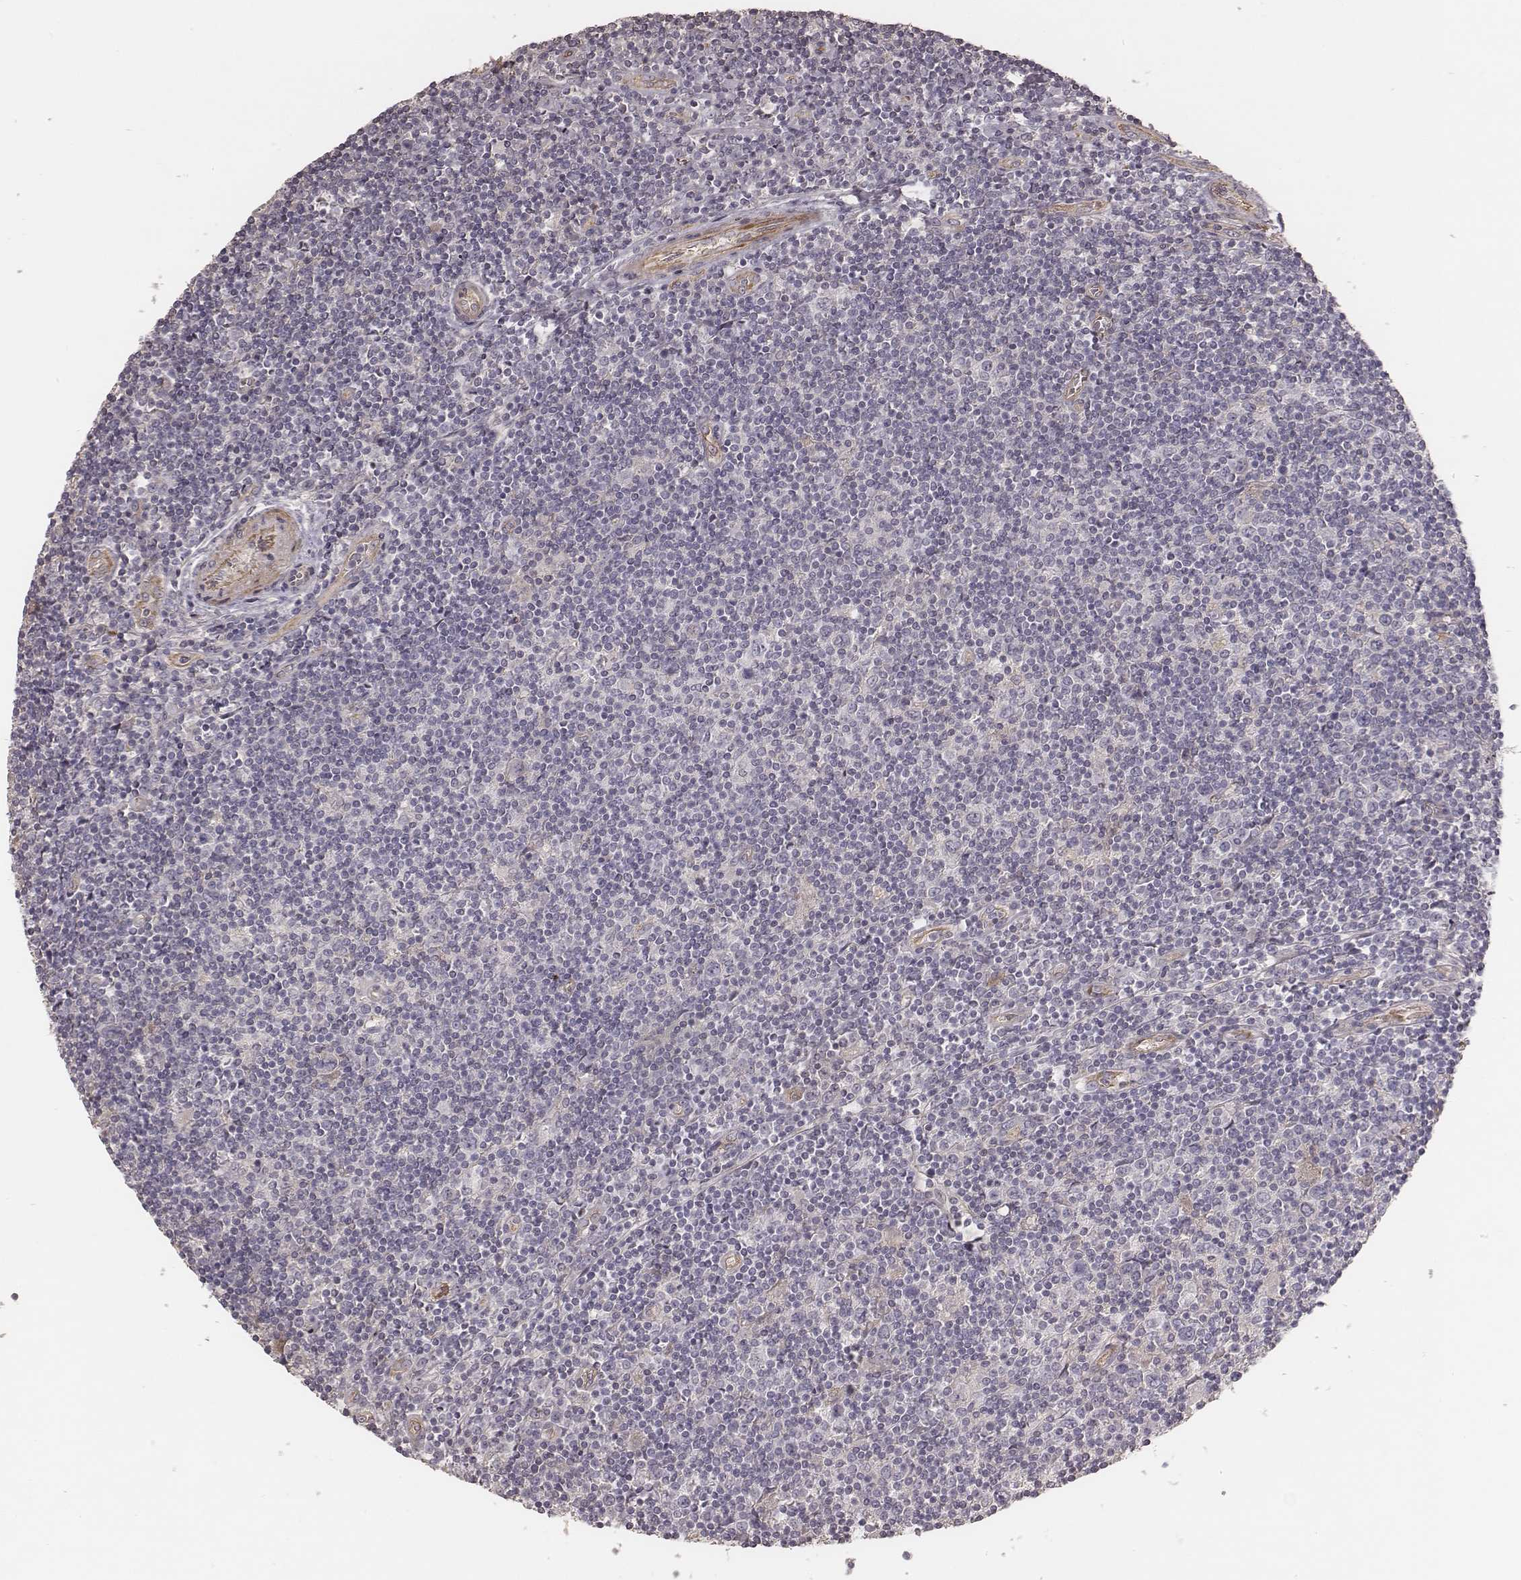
{"staining": {"intensity": "negative", "quantity": "none", "location": "none"}, "tissue": "lymphoma", "cell_type": "Tumor cells", "image_type": "cancer", "snomed": [{"axis": "morphology", "description": "Hodgkin's disease, NOS"}, {"axis": "topography", "description": "Lymph node"}], "caption": "DAB (3,3'-diaminobenzidine) immunohistochemical staining of lymphoma reveals no significant expression in tumor cells.", "gene": "OTOGL", "patient": {"sex": "male", "age": 40}}